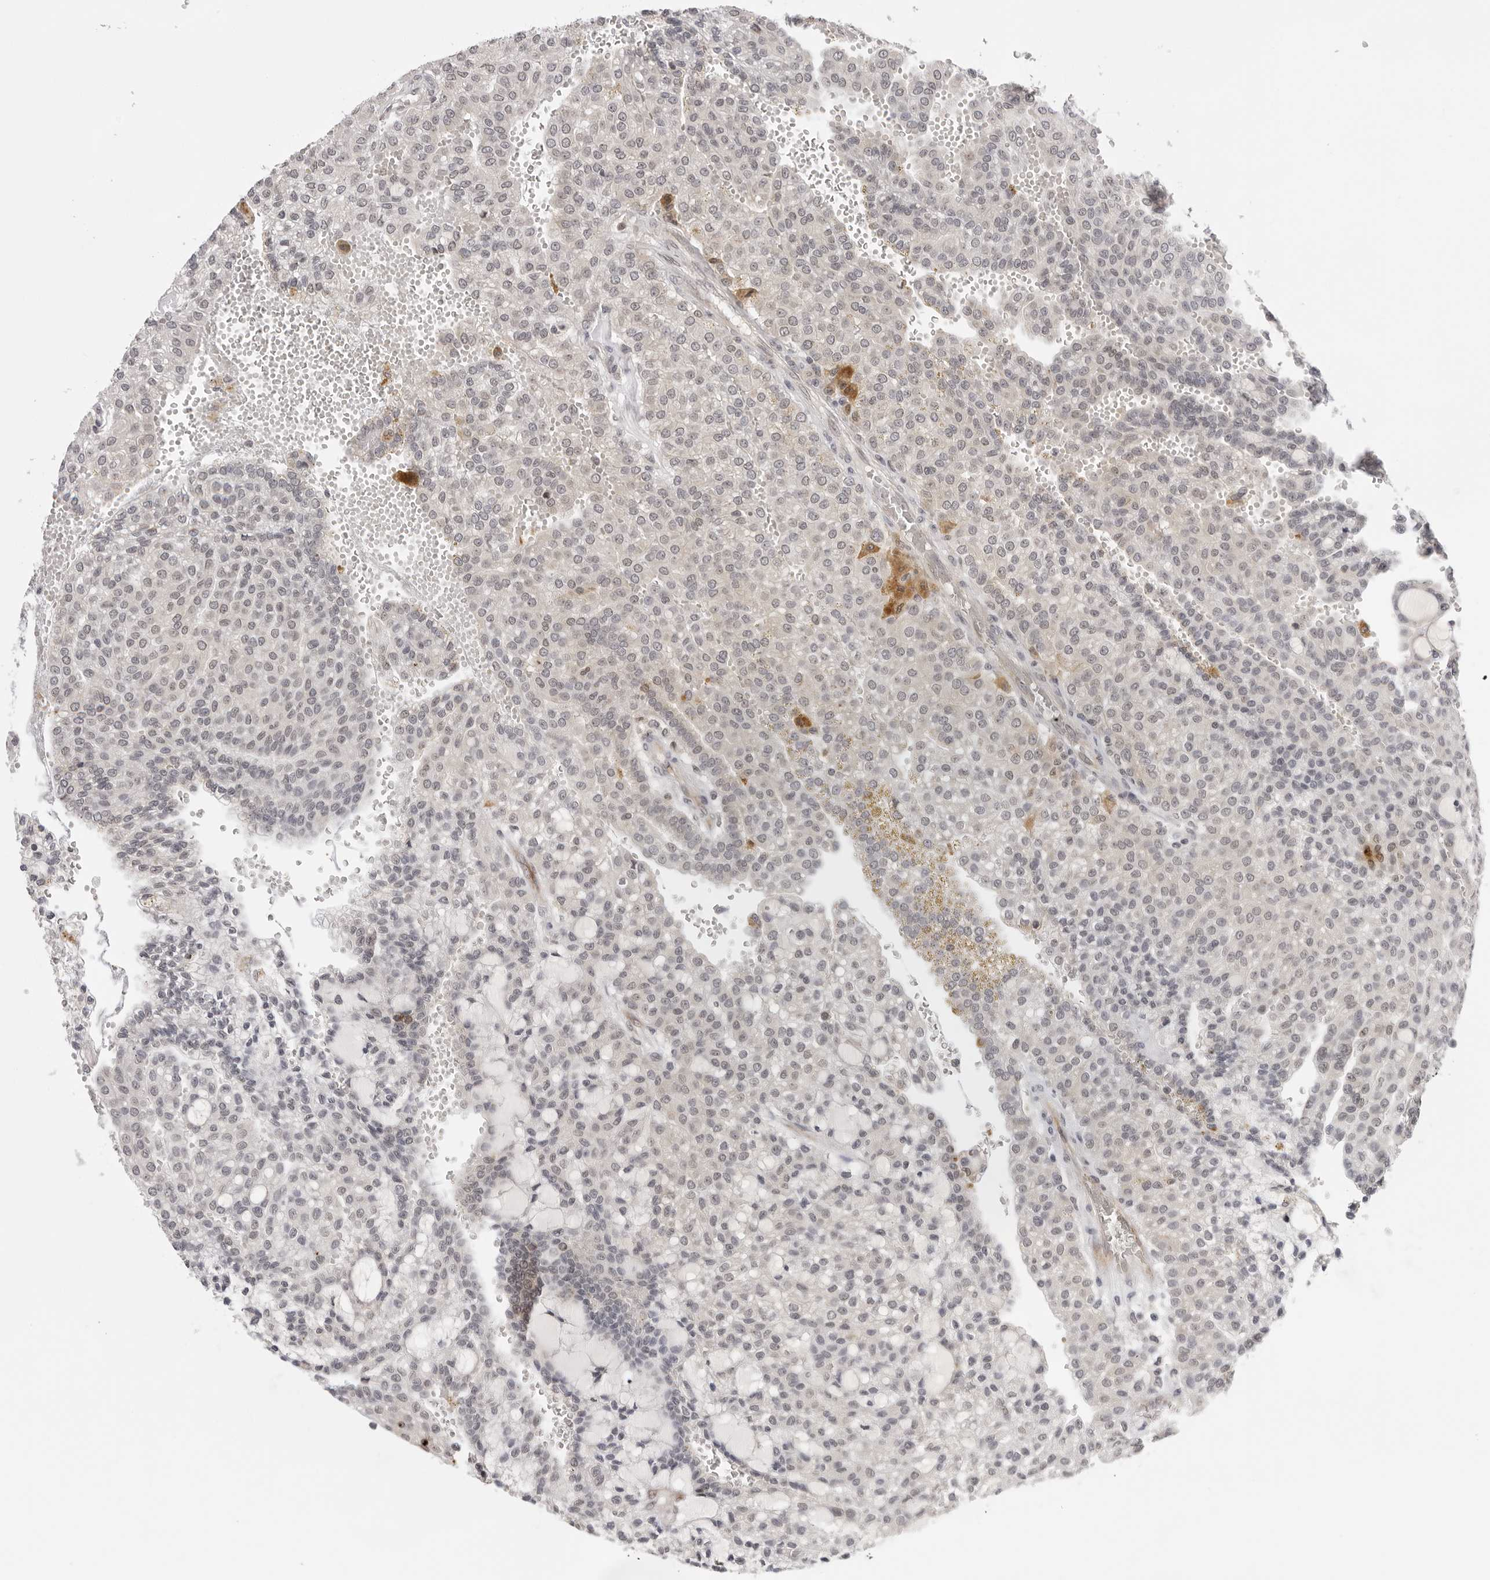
{"staining": {"intensity": "negative", "quantity": "none", "location": "none"}, "tissue": "renal cancer", "cell_type": "Tumor cells", "image_type": "cancer", "snomed": [{"axis": "morphology", "description": "Adenocarcinoma, NOS"}, {"axis": "topography", "description": "Kidney"}], "caption": "A histopathology image of human adenocarcinoma (renal) is negative for staining in tumor cells. (DAB (3,3'-diaminobenzidine) immunohistochemistry (IHC), high magnification).", "gene": "IL17RA", "patient": {"sex": "male", "age": 63}}